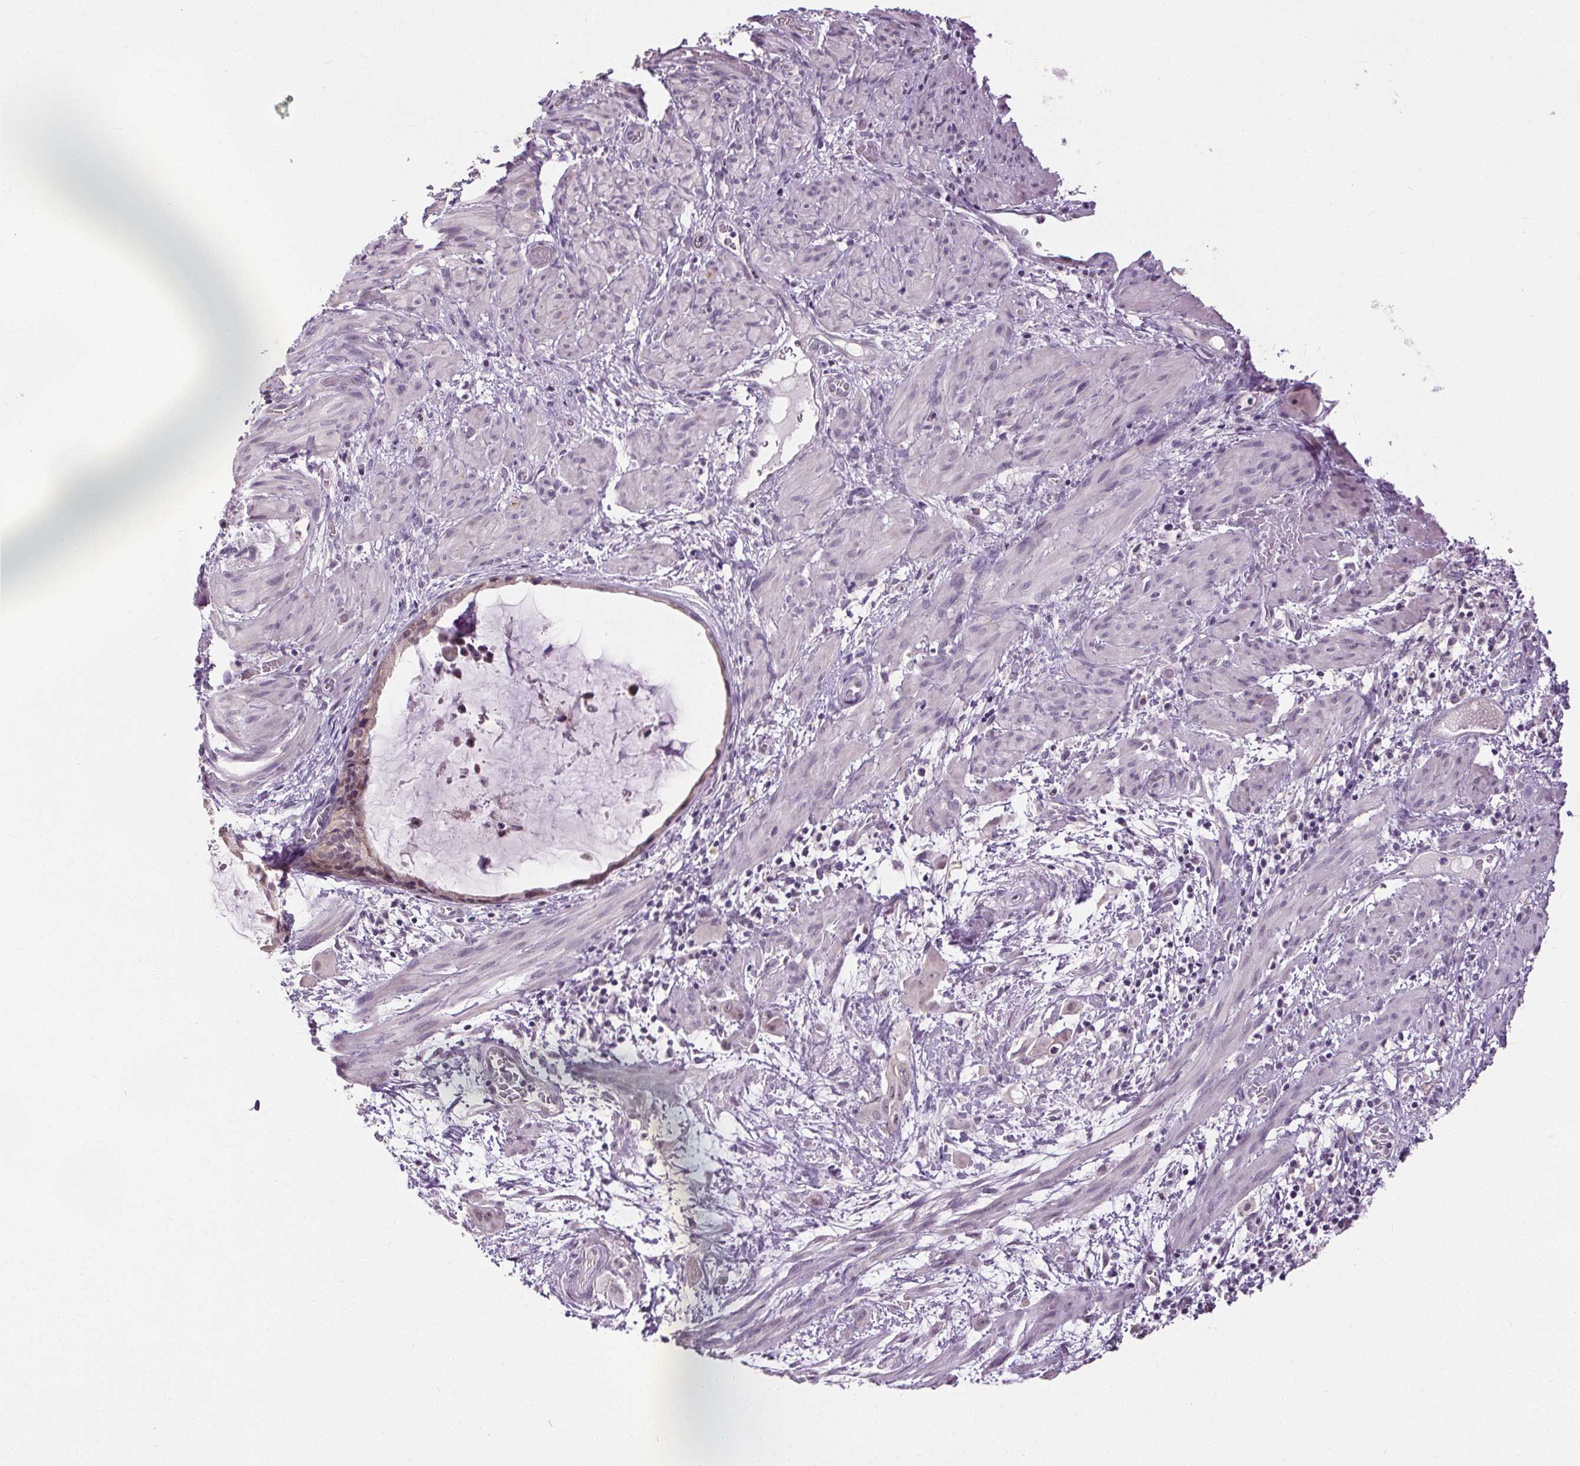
{"staining": {"intensity": "weak", "quantity": "<25%", "location": "nuclear"}, "tissue": "endometrial cancer", "cell_type": "Tumor cells", "image_type": "cancer", "snomed": [{"axis": "morphology", "description": "Adenocarcinoma, NOS"}, {"axis": "topography", "description": "Endometrium"}], "caption": "Endometrial cancer stained for a protein using immunohistochemistry exhibits no positivity tumor cells.", "gene": "SLC2A9", "patient": {"sex": "female", "age": 86}}